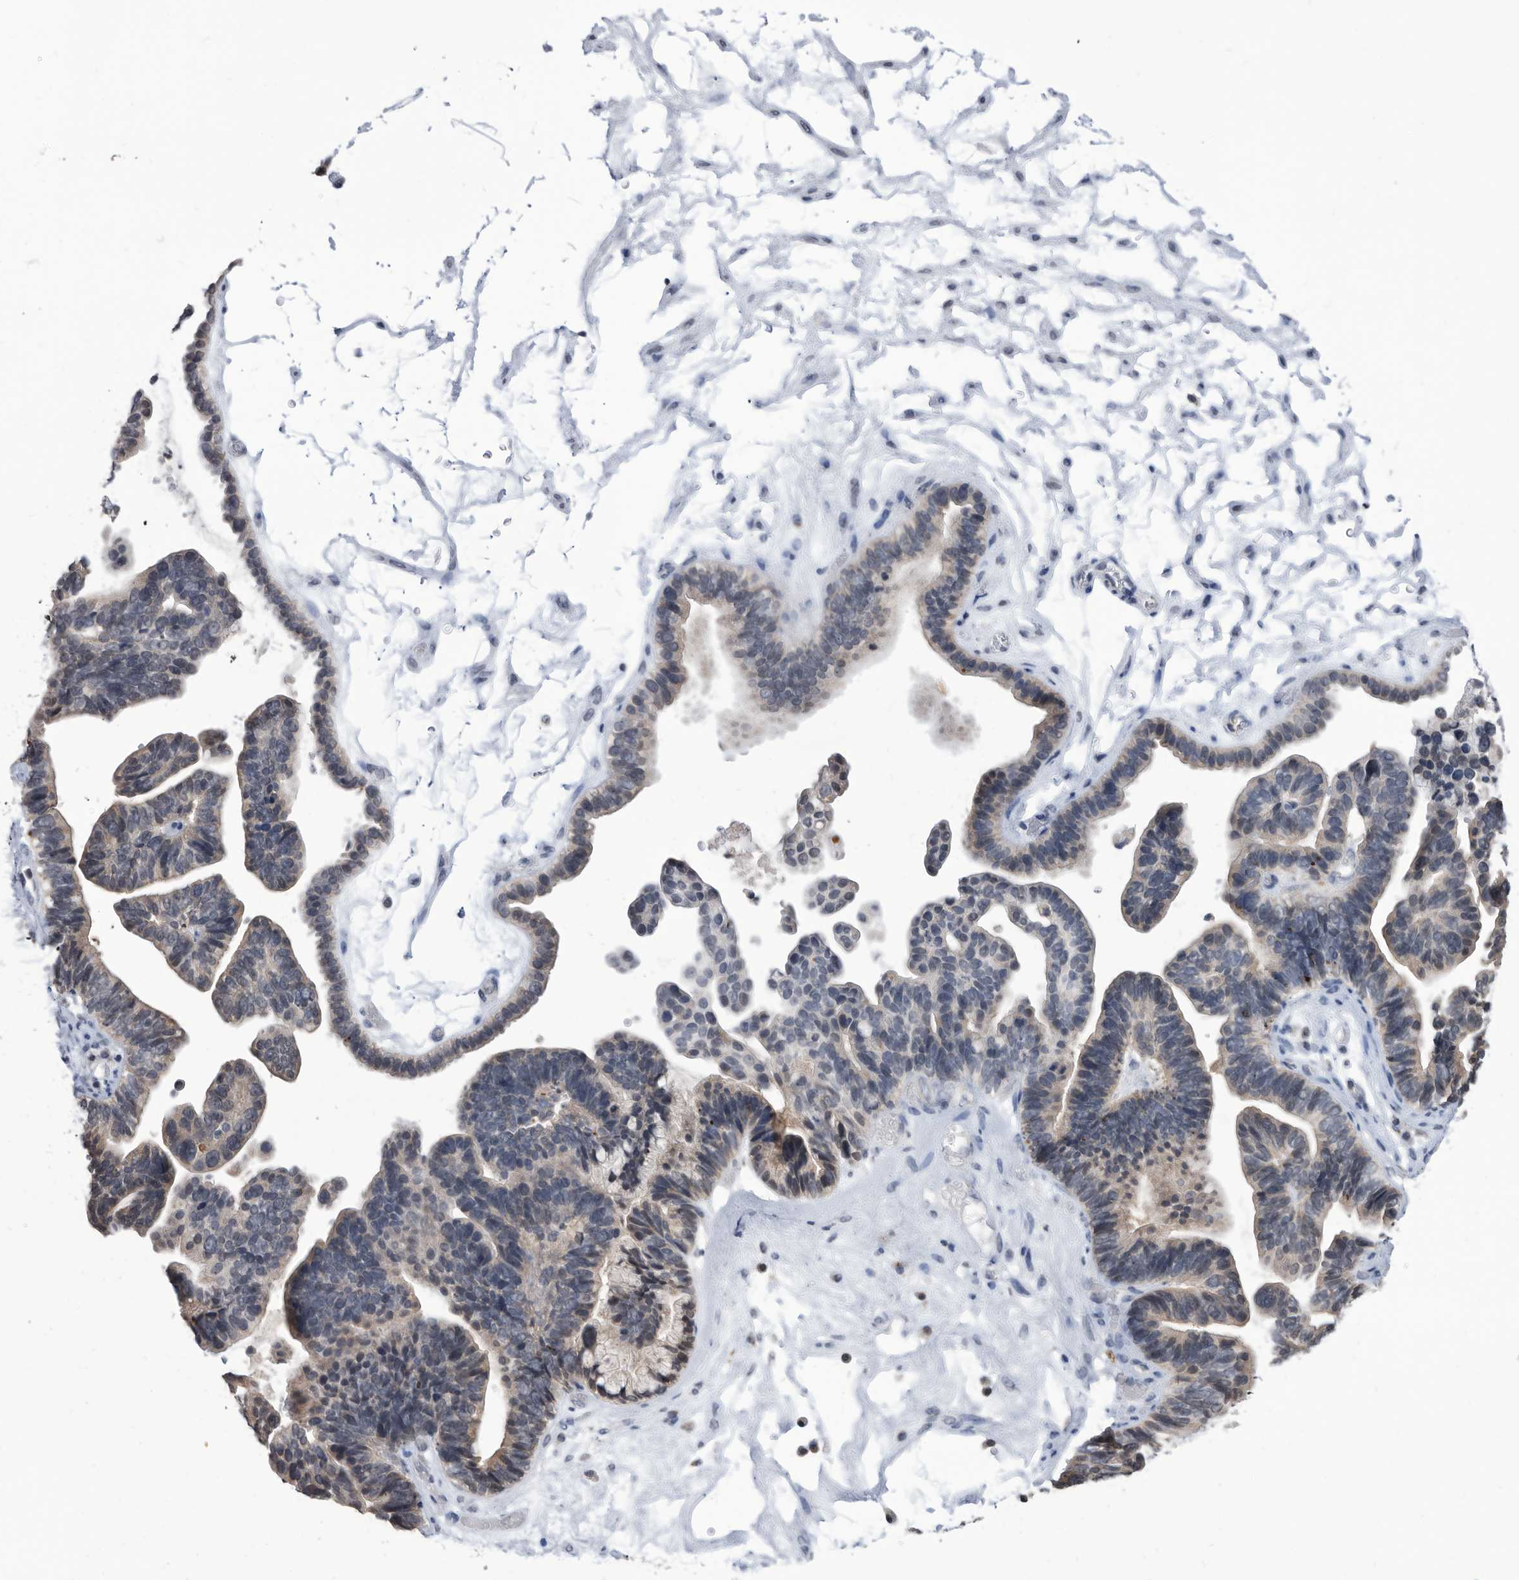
{"staining": {"intensity": "weak", "quantity": ">75%", "location": "cytoplasmic/membranous"}, "tissue": "ovarian cancer", "cell_type": "Tumor cells", "image_type": "cancer", "snomed": [{"axis": "morphology", "description": "Cystadenocarcinoma, serous, NOS"}, {"axis": "topography", "description": "Ovary"}], "caption": "Serous cystadenocarcinoma (ovarian) stained with a protein marker shows weak staining in tumor cells.", "gene": "TSTD1", "patient": {"sex": "female", "age": 56}}